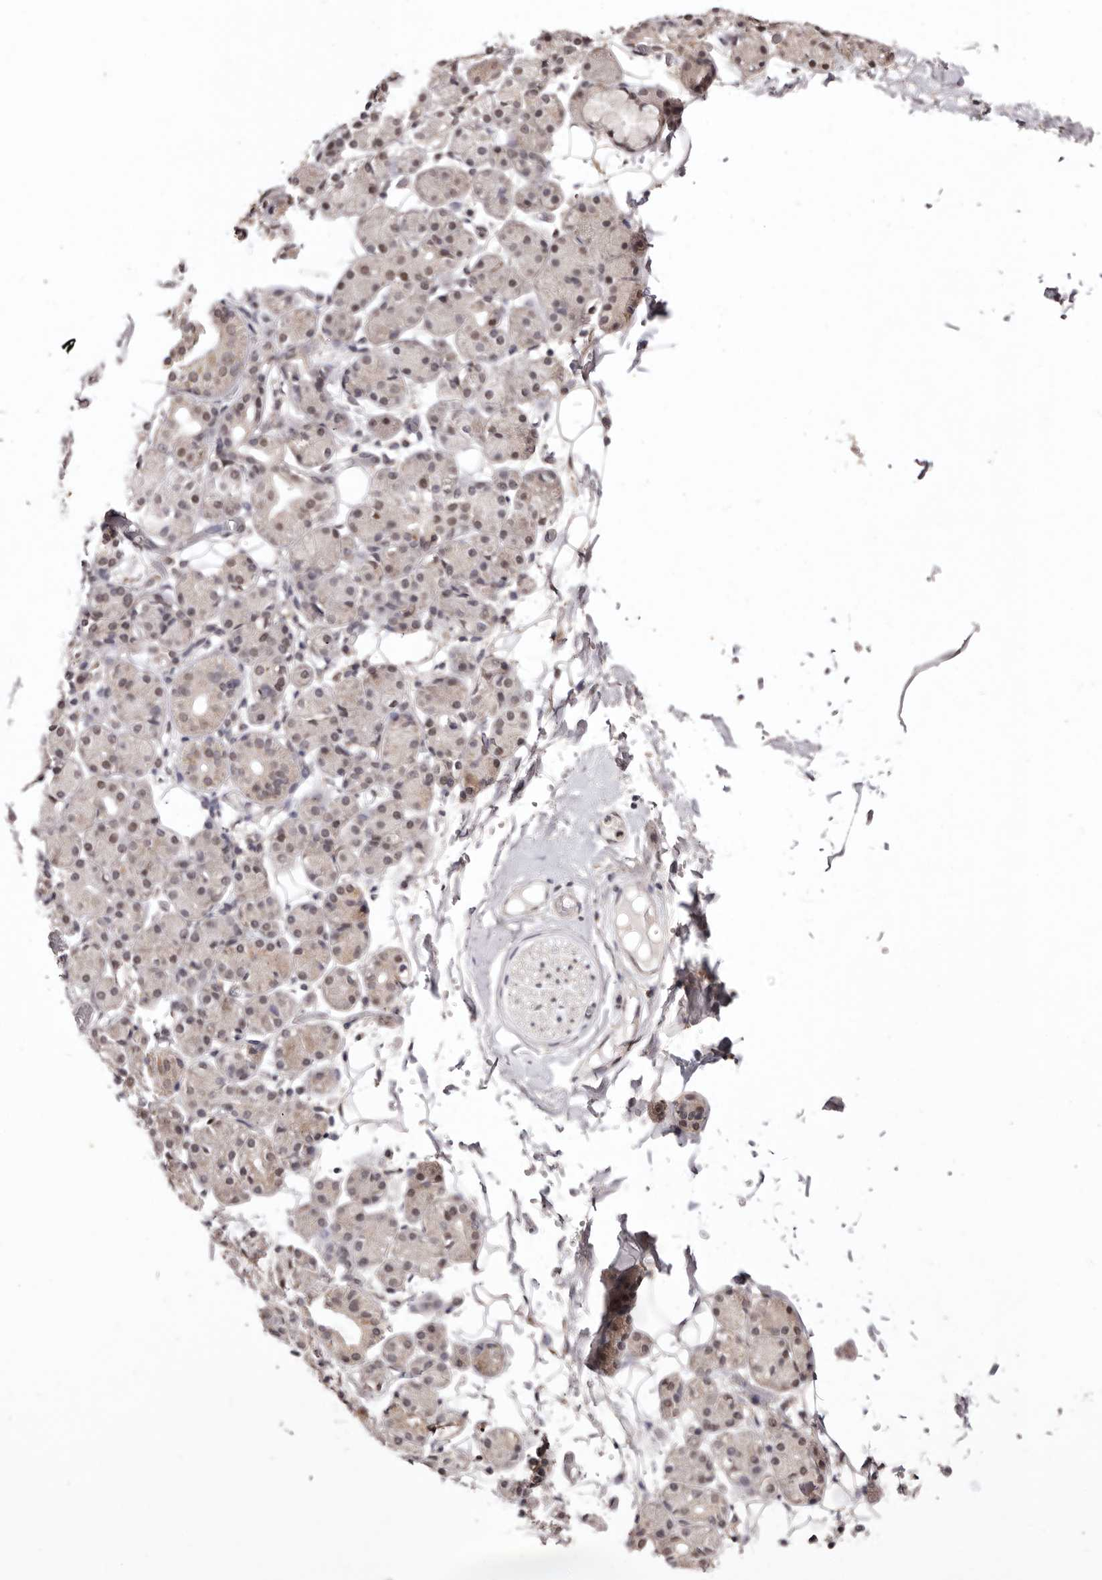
{"staining": {"intensity": "weak", "quantity": ">75%", "location": "nuclear"}, "tissue": "salivary gland", "cell_type": "Glandular cells", "image_type": "normal", "snomed": [{"axis": "morphology", "description": "Normal tissue, NOS"}, {"axis": "topography", "description": "Salivary gland"}], "caption": "Immunohistochemistry (IHC) of normal human salivary gland exhibits low levels of weak nuclear positivity in approximately >75% of glandular cells. The staining was performed using DAB to visualize the protein expression in brown, while the nuclei were stained in blue with hematoxylin (Magnification: 20x).", "gene": "NOTCH1", "patient": {"sex": "male", "age": 63}}